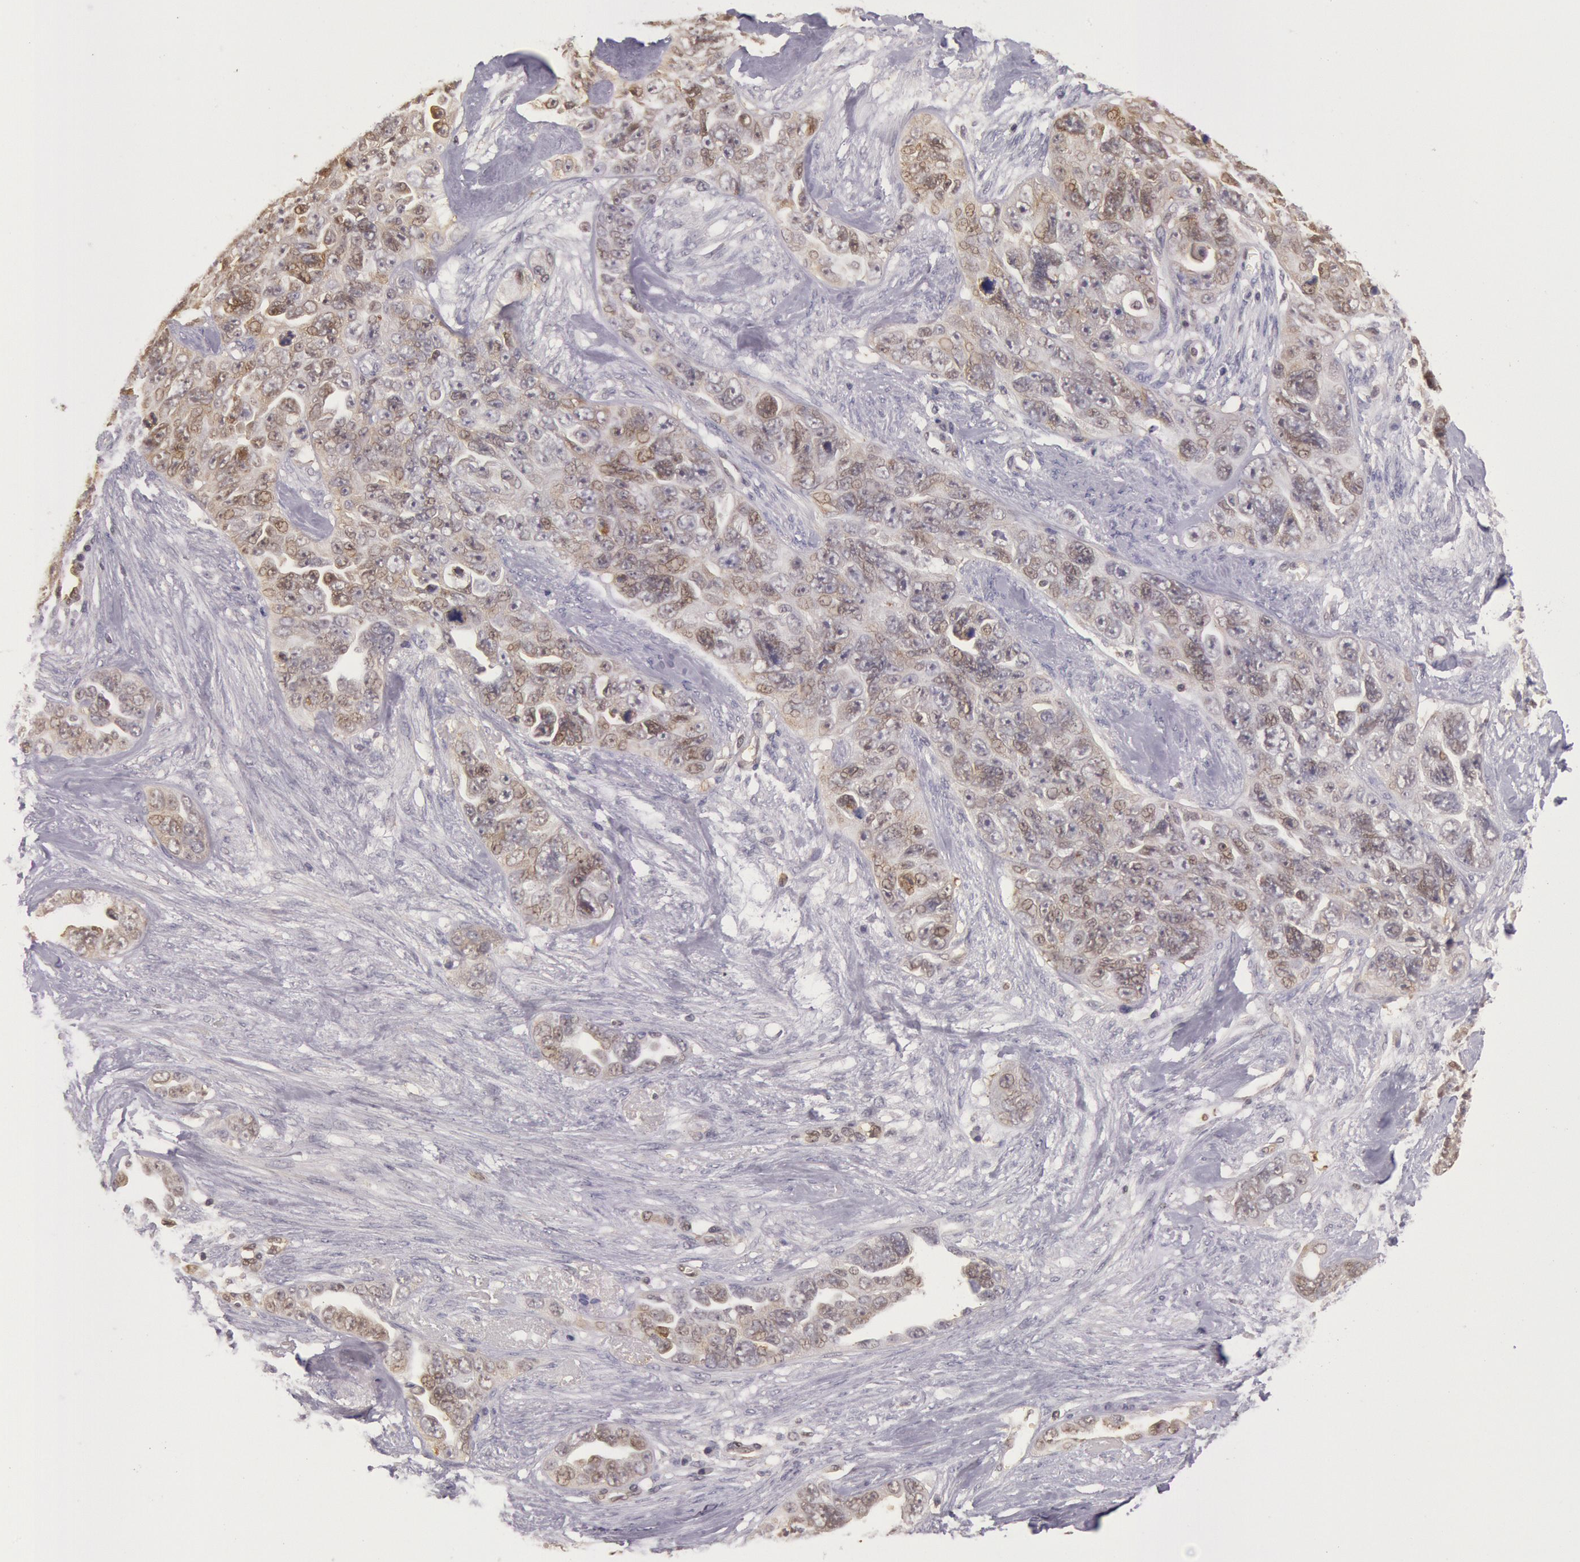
{"staining": {"intensity": "moderate", "quantity": "25%-75%", "location": "nuclear"}, "tissue": "ovarian cancer", "cell_type": "Tumor cells", "image_type": "cancer", "snomed": [{"axis": "morphology", "description": "Cystadenocarcinoma, serous, NOS"}, {"axis": "topography", "description": "Ovary"}], "caption": "About 25%-75% of tumor cells in ovarian serous cystadenocarcinoma exhibit moderate nuclear protein positivity as visualized by brown immunohistochemical staining.", "gene": "HIF1A", "patient": {"sex": "female", "age": 63}}